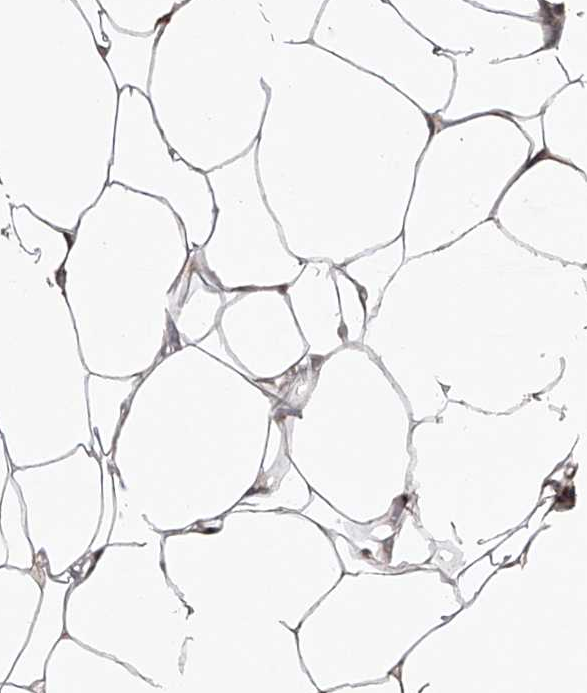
{"staining": {"intensity": "negative", "quantity": "none", "location": "none"}, "tissue": "adipose tissue", "cell_type": "Adipocytes", "image_type": "normal", "snomed": [{"axis": "morphology", "description": "Normal tissue, NOS"}, {"axis": "topography", "description": "Breast"}], "caption": "DAB immunohistochemical staining of normal human adipose tissue demonstrates no significant expression in adipocytes. (Immunohistochemistry, brightfield microscopy, high magnification).", "gene": "MAP3K11", "patient": {"sex": "female", "age": 23}}